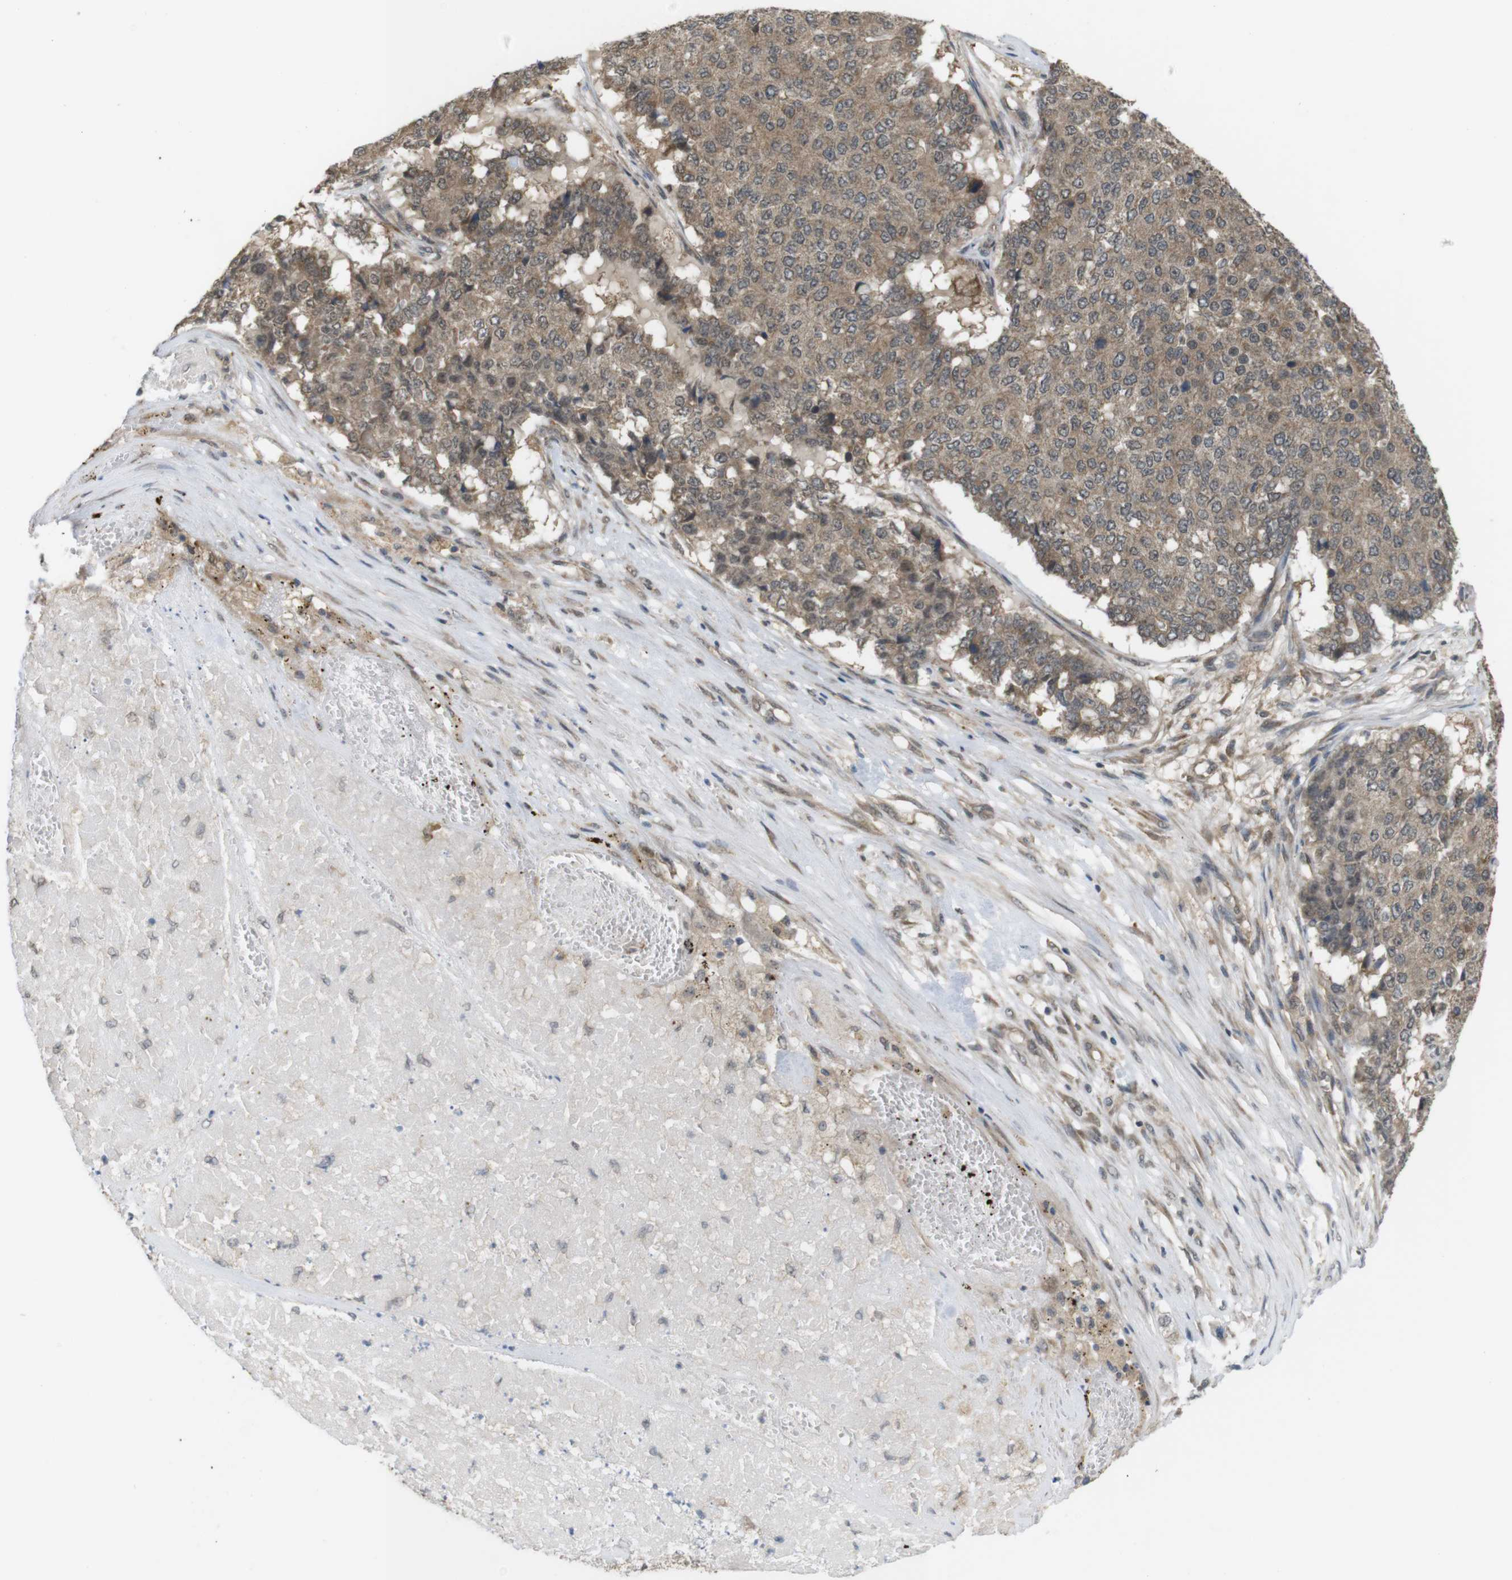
{"staining": {"intensity": "moderate", "quantity": ">75%", "location": "cytoplasmic/membranous"}, "tissue": "pancreatic cancer", "cell_type": "Tumor cells", "image_type": "cancer", "snomed": [{"axis": "morphology", "description": "Adenocarcinoma, NOS"}, {"axis": "topography", "description": "Pancreas"}], "caption": "Tumor cells display moderate cytoplasmic/membranous positivity in about >75% of cells in pancreatic adenocarcinoma. Using DAB (3,3'-diaminobenzidine) (brown) and hematoxylin (blue) stains, captured at high magnification using brightfield microscopy.", "gene": "RNF130", "patient": {"sex": "male", "age": 50}}